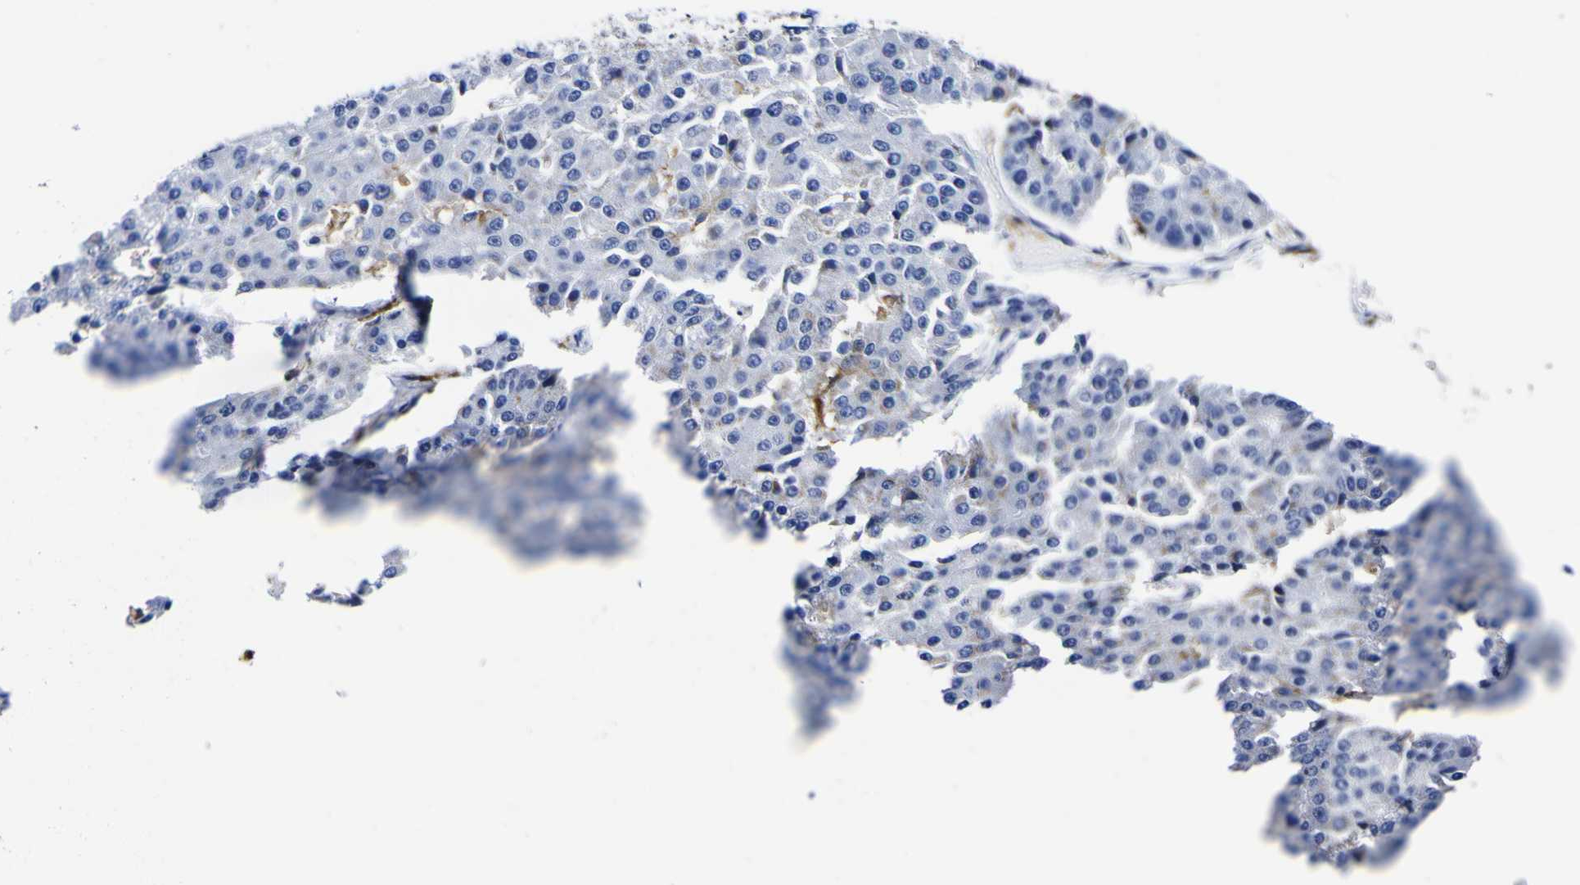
{"staining": {"intensity": "negative", "quantity": "none", "location": "none"}, "tissue": "pancreatic cancer", "cell_type": "Tumor cells", "image_type": "cancer", "snomed": [{"axis": "morphology", "description": "Adenocarcinoma, NOS"}, {"axis": "topography", "description": "Pancreas"}], "caption": "Immunohistochemistry (IHC) of adenocarcinoma (pancreatic) exhibits no positivity in tumor cells. (DAB immunohistochemistry (IHC), high magnification).", "gene": "HLA-DQA1", "patient": {"sex": "male", "age": 50}}